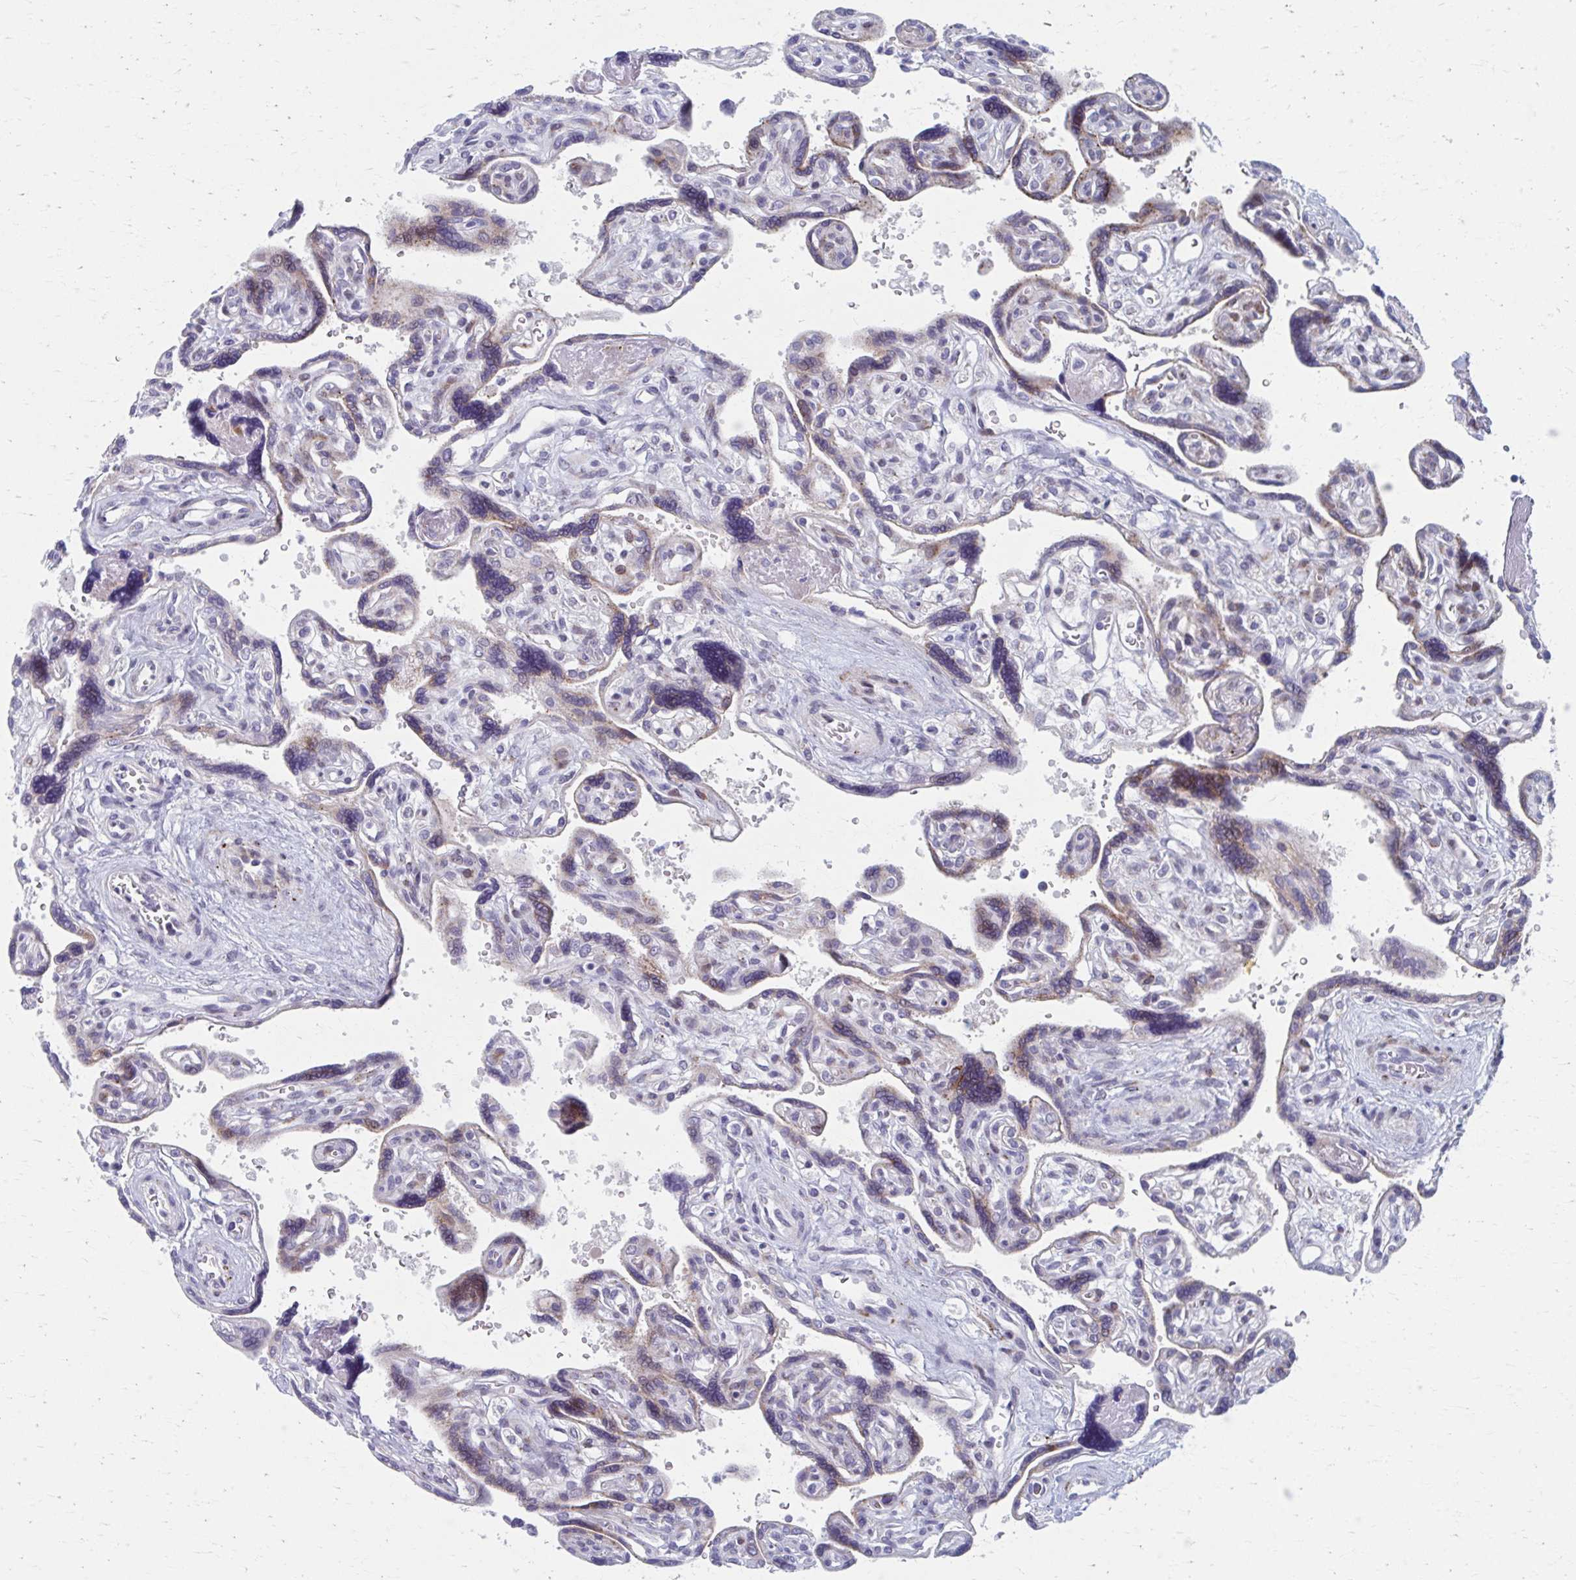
{"staining": {"intensity": "negative", "quantity": "none", "location": "none"}, "tissue": "placenta", "cell_type": "Decidual cells", "image_type": "normal", "snomed": [{"axis": "morphology", "description": "Normal tissue, NOS"}, {"axis": "topography", "description": "Placenta"}], "caption": "Immunohistochemistry micrograph of benign human placenta stained for a protein (brown), which reveals no positivity in decidual cells. The staining was performed using DAB to visualize the protein expression in brown, while the nuclei were stained in blue with hematoxylin (Magnification: 20x).", "gene": "OLFM2", "patient": {"sex": "female", "age": 39}}